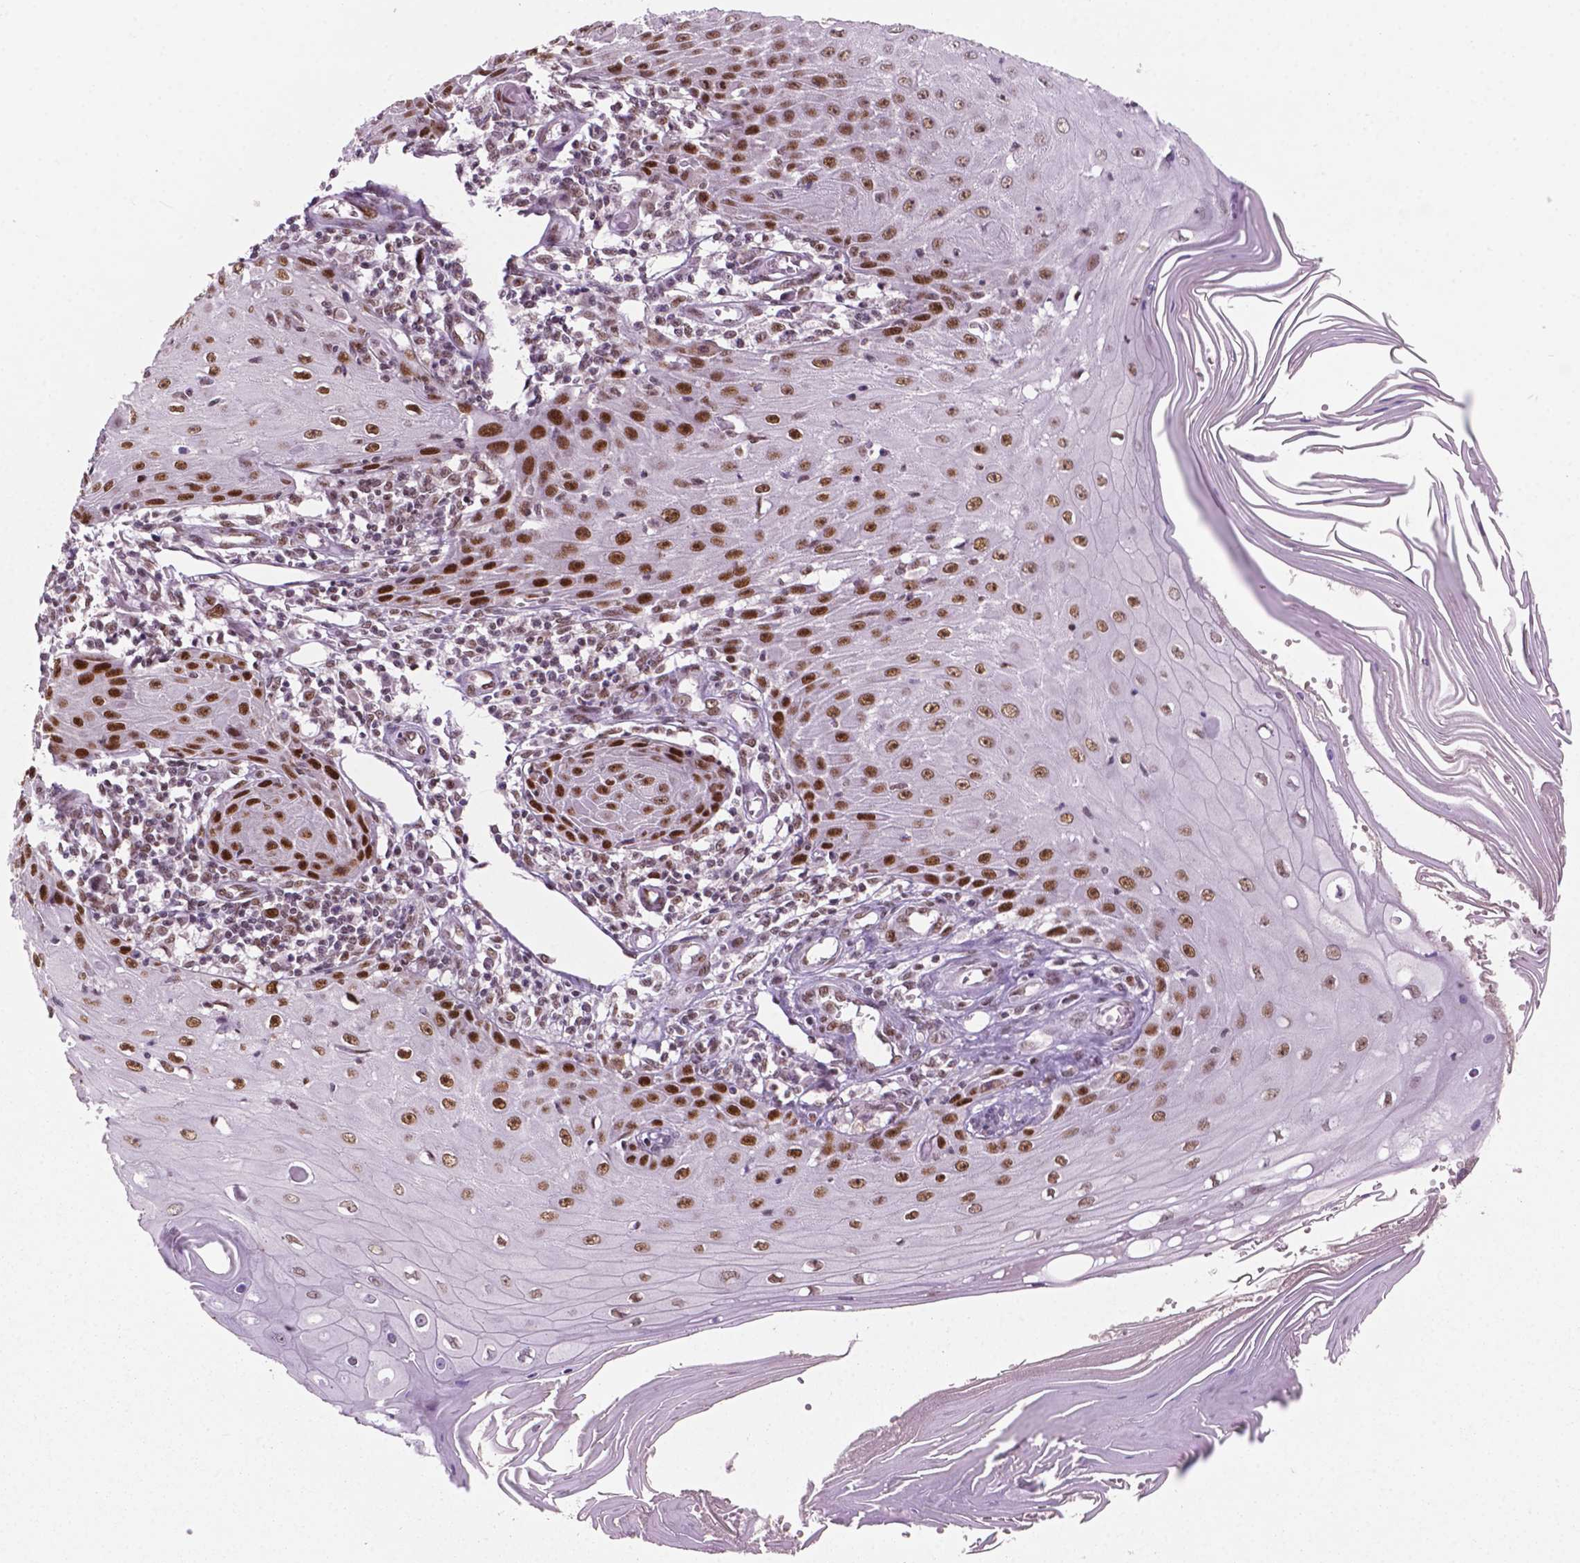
{"staining": {"intensity": "moderate", "quantity": "25%-75%", "location": "nuclear"}, "tissue": "skin cancer", "cell_type": "Tumor cells", "image_type": "cancer", "snomed": [{"axis": "morphology", "description": "Squamous cell carcinoma, NOS"}, {"axis": "topography", "description": "Skin"}], "caption": "Protein expression analysis of human skin cancer reveals moderate nuclear staining in approximately 25%-75% of tumor cells.", "gene": "MLH1", "patient": {"sex": "female", "age": 73}}